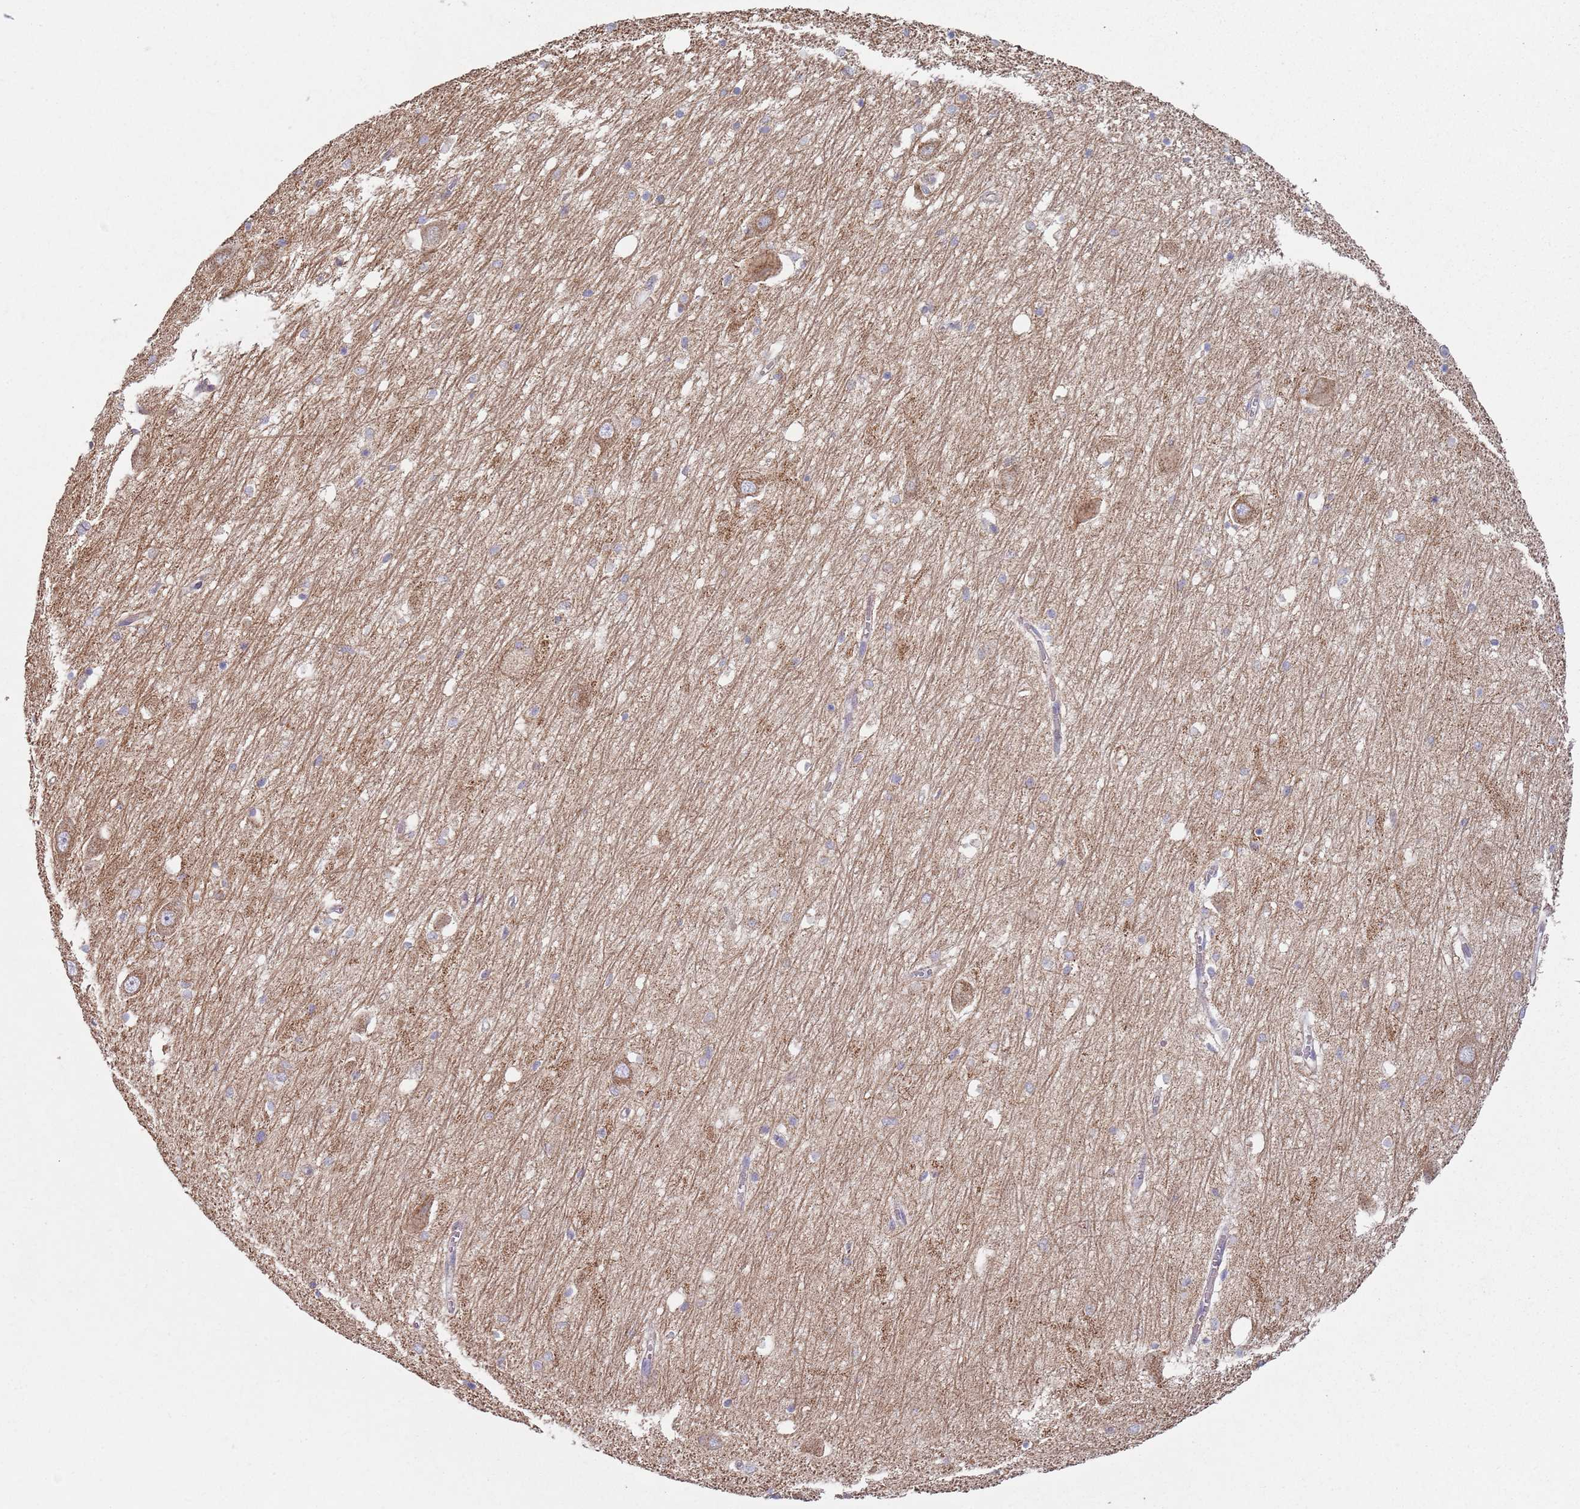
{"staining": {"intensity": "weak", "quantity": "<25%", "location": "cytoplasmic/membranous"}, "tissue": "hippocampus", "cell_type": "Glial cells", "image_type": "normal", "snomed": [{"axis": "morphology", "description": "Normal tissue, NOS"}, {"axis": "topography", "description": "Hippocampus"}], "caption": "Immunohistochemistry (IHC) photomicrograph of normal hippocampus: hippocampus stained with DAB demonstrates no significant protein positivity in glial cells.", "gene": "GAS8", "patient": {"sex": "male", "age": 70}}